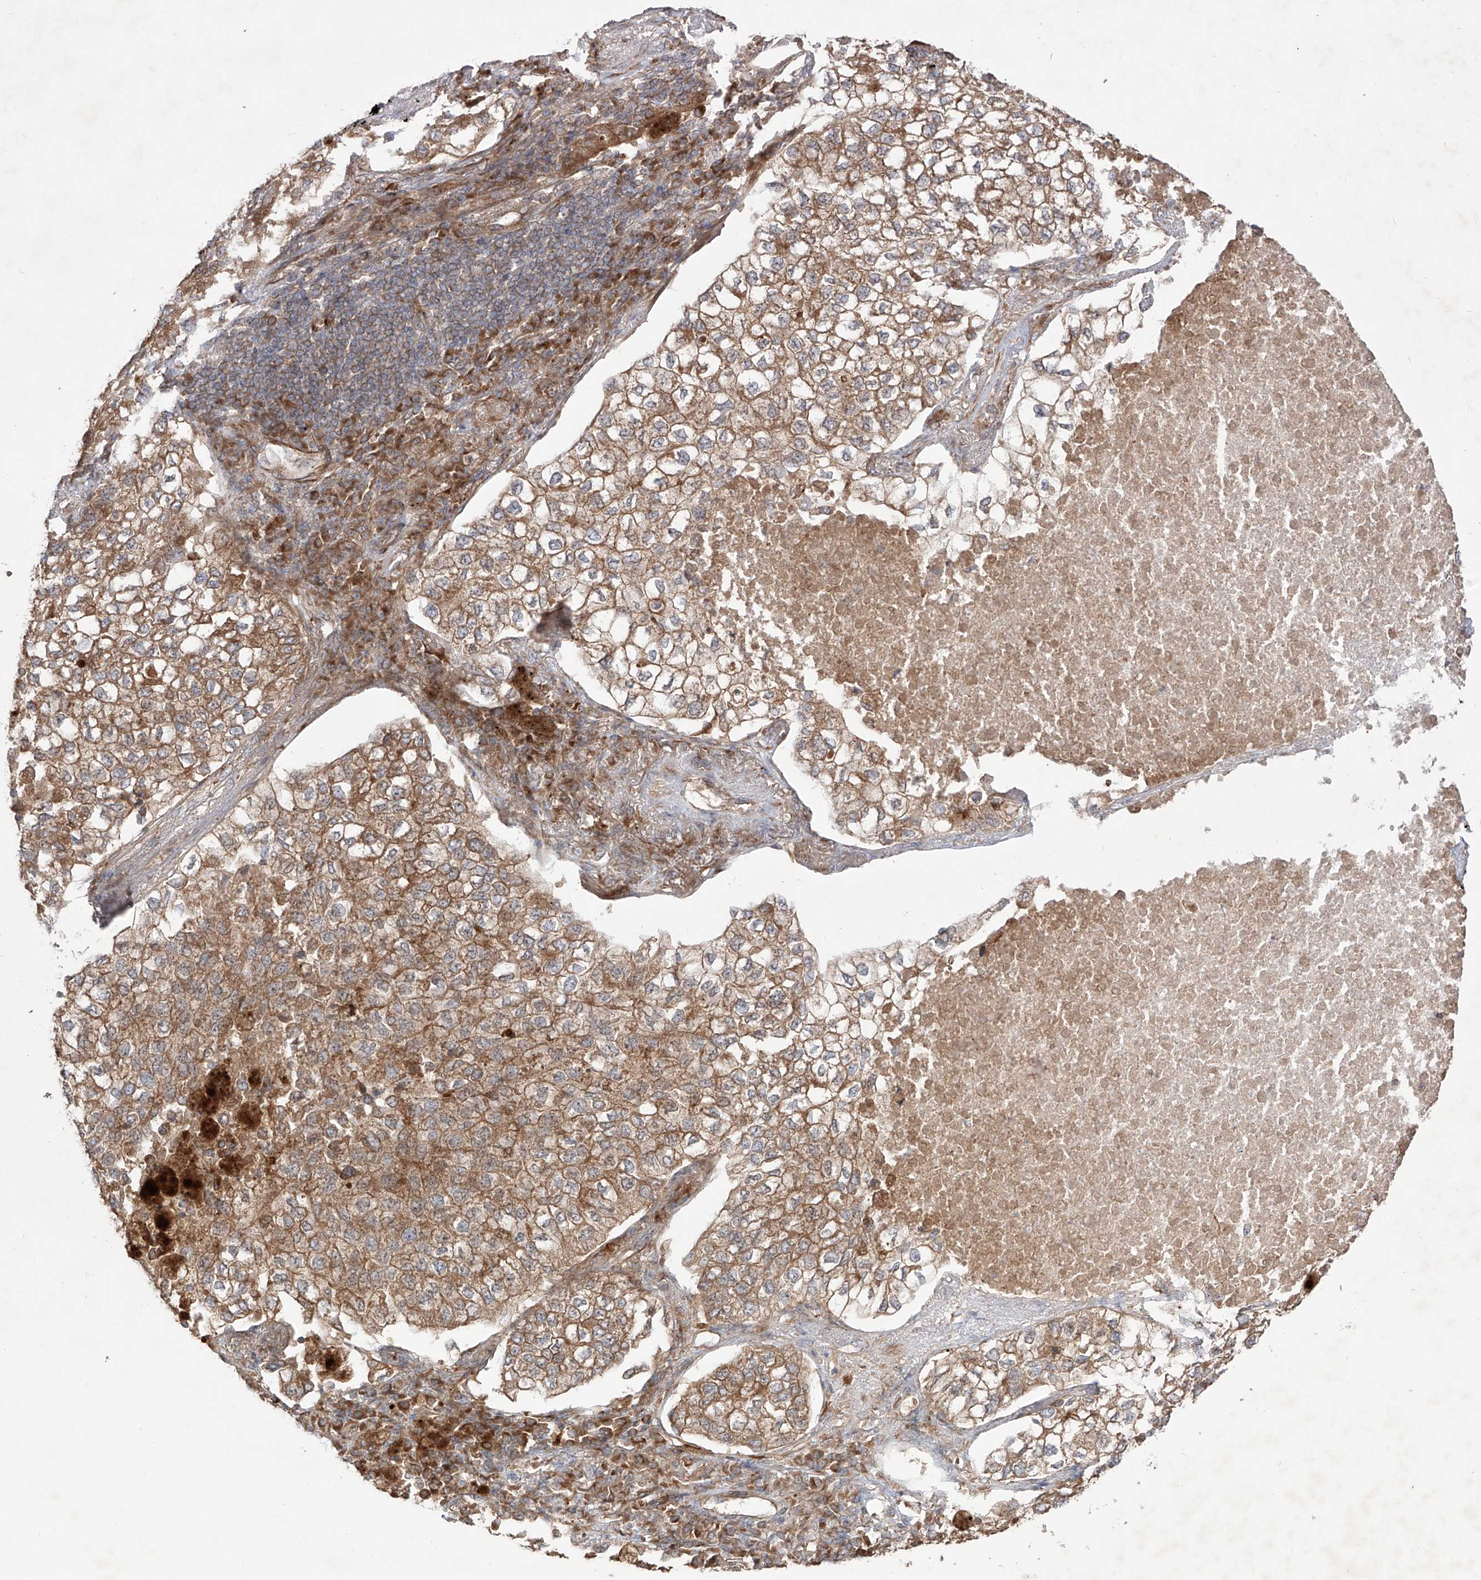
{"staining": {"intensity": "moderate", "quantity": ">75%", "location": "cytoplasmic/membranous"}, "tissue": "lung cancer", "cell_type": "Tumor cells", "image_type": "cancer", "snomed": [{"axis": "morphology", "description": "Adenocarcinoma, NOS"}, {"axis": "topography", "description": "Lung"}], "caption": "Lung cancer (adenocarcinoma) was stained to show a protein in brown. There is medium levels of moderate cytoplasmic/membranous positivity in about >75% of tumor cells.", "gene": "YKT6", "patient": {"sex": "male", "age": 63}}